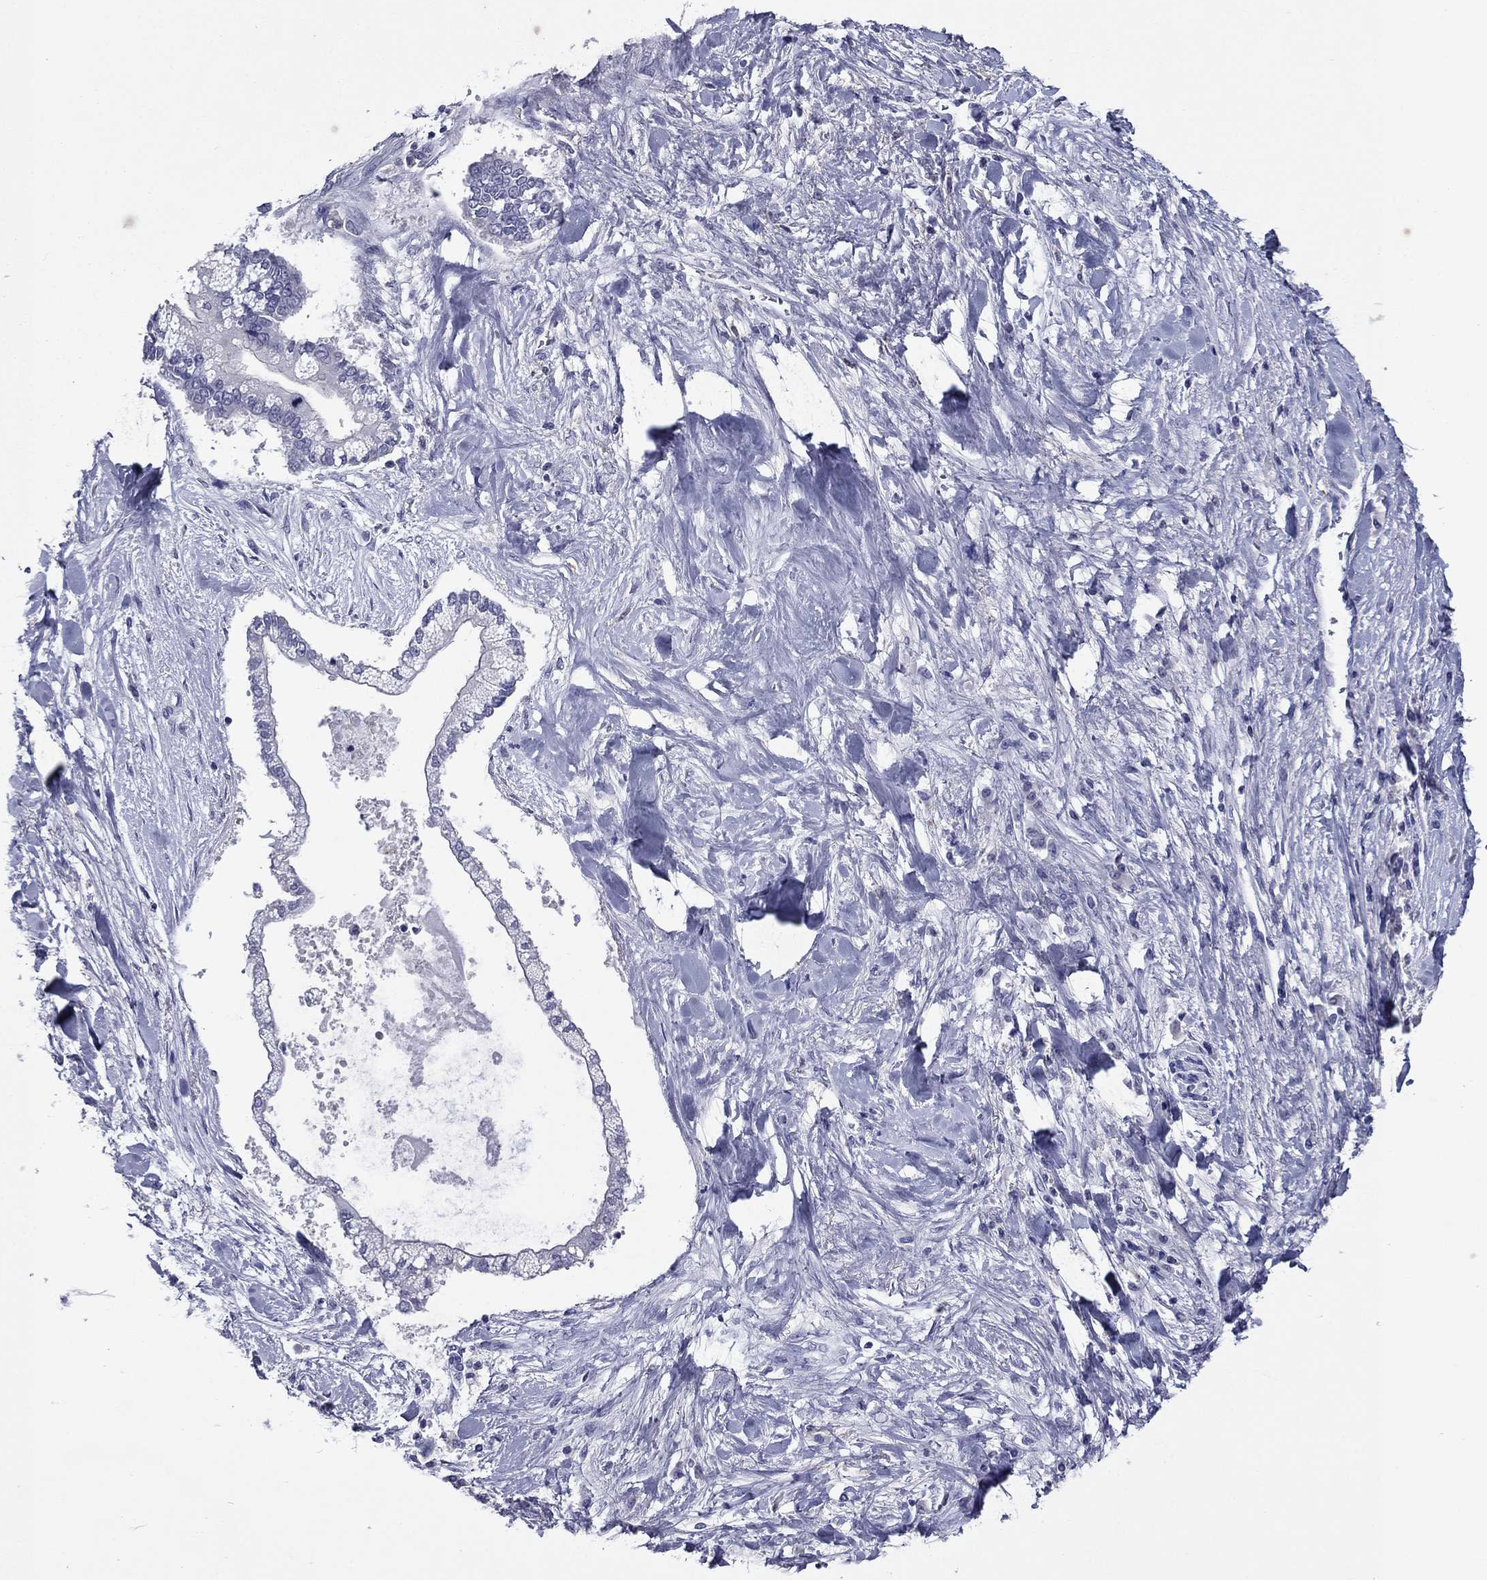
{"staining": {"intensity": "negative", "quantity": "none", "location": "none"}, "tissue": "liver cancer", "cell_type": "Tumor cells", "image_type": "cancer", "snomed": [{"axis": "morphology", "description": "Cholangiocarcinoma"}, {"axis": "topography", "description": "Liver"}], "caption": "Immunohistochemical staining of human cholangiocarcinoma (liver) exhibits no significant staining in tumor cells. (Brightfield microscopy of DAB IHC at high magnification).", "gene": "CFAP119", "patient": {"sex": "male", "age": 50}}